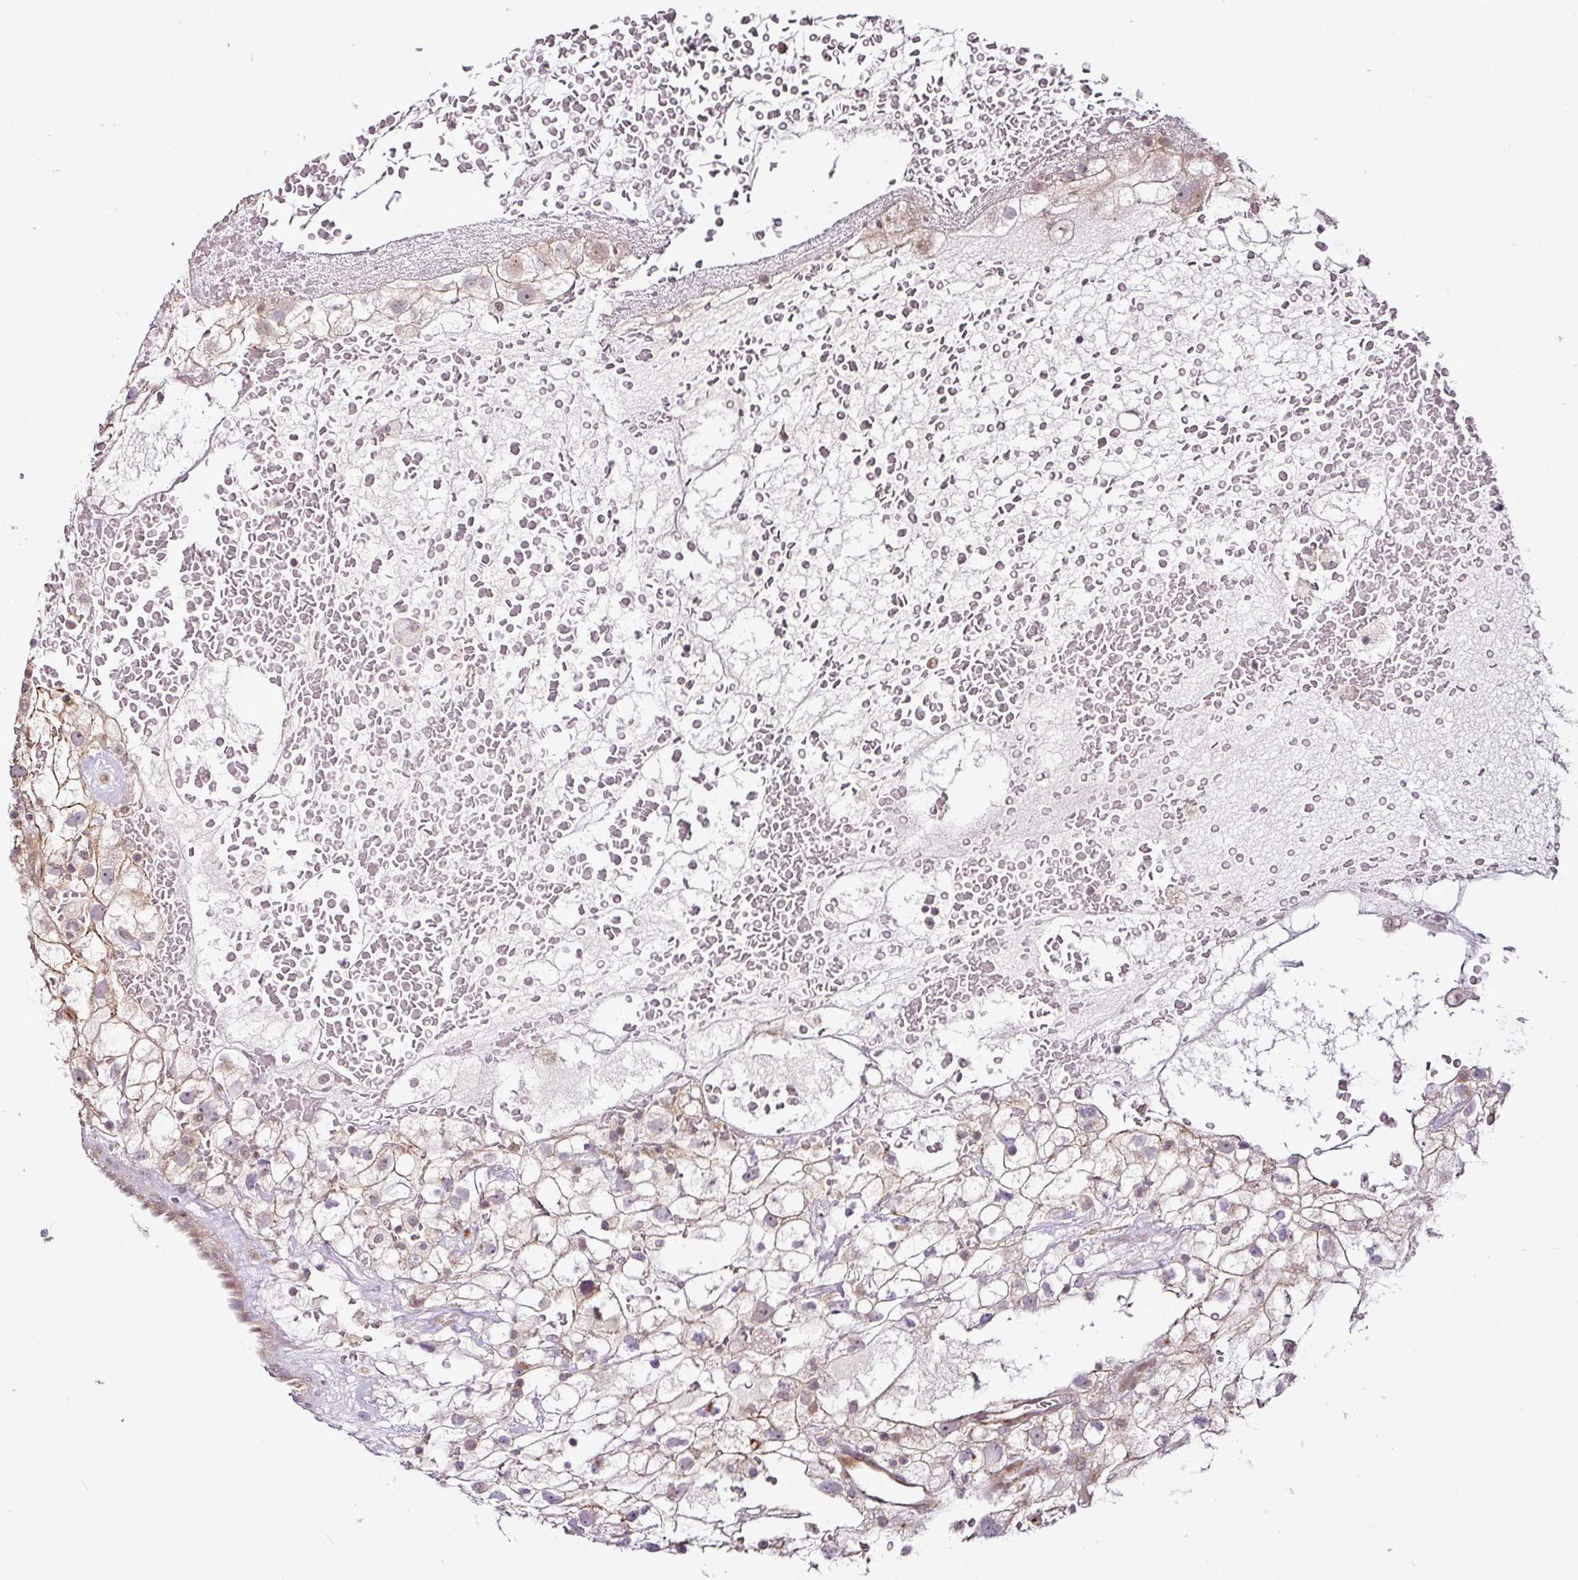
{"staining": {"intensity": "weak", "quantity": "25%-75%", "location": "cytoplasmic/membranous"}, "tissue": "renal cancer", "cell_type": "Tumor cells", "image_type": "cancer", "snomed": [{"axis": "morphology", "description": "Adenocarcinoma, NOS"}, {"axis": "topography", "description": "Kidney"}], "caption": "A low amount of weak cytoplasmic/membranous staining is seen in about 25%-75% of tumor cells in adenocarcinoma (renal) tissue.", "gene": "DCAF13", "patient": {"sex": "male", "age": 59}}